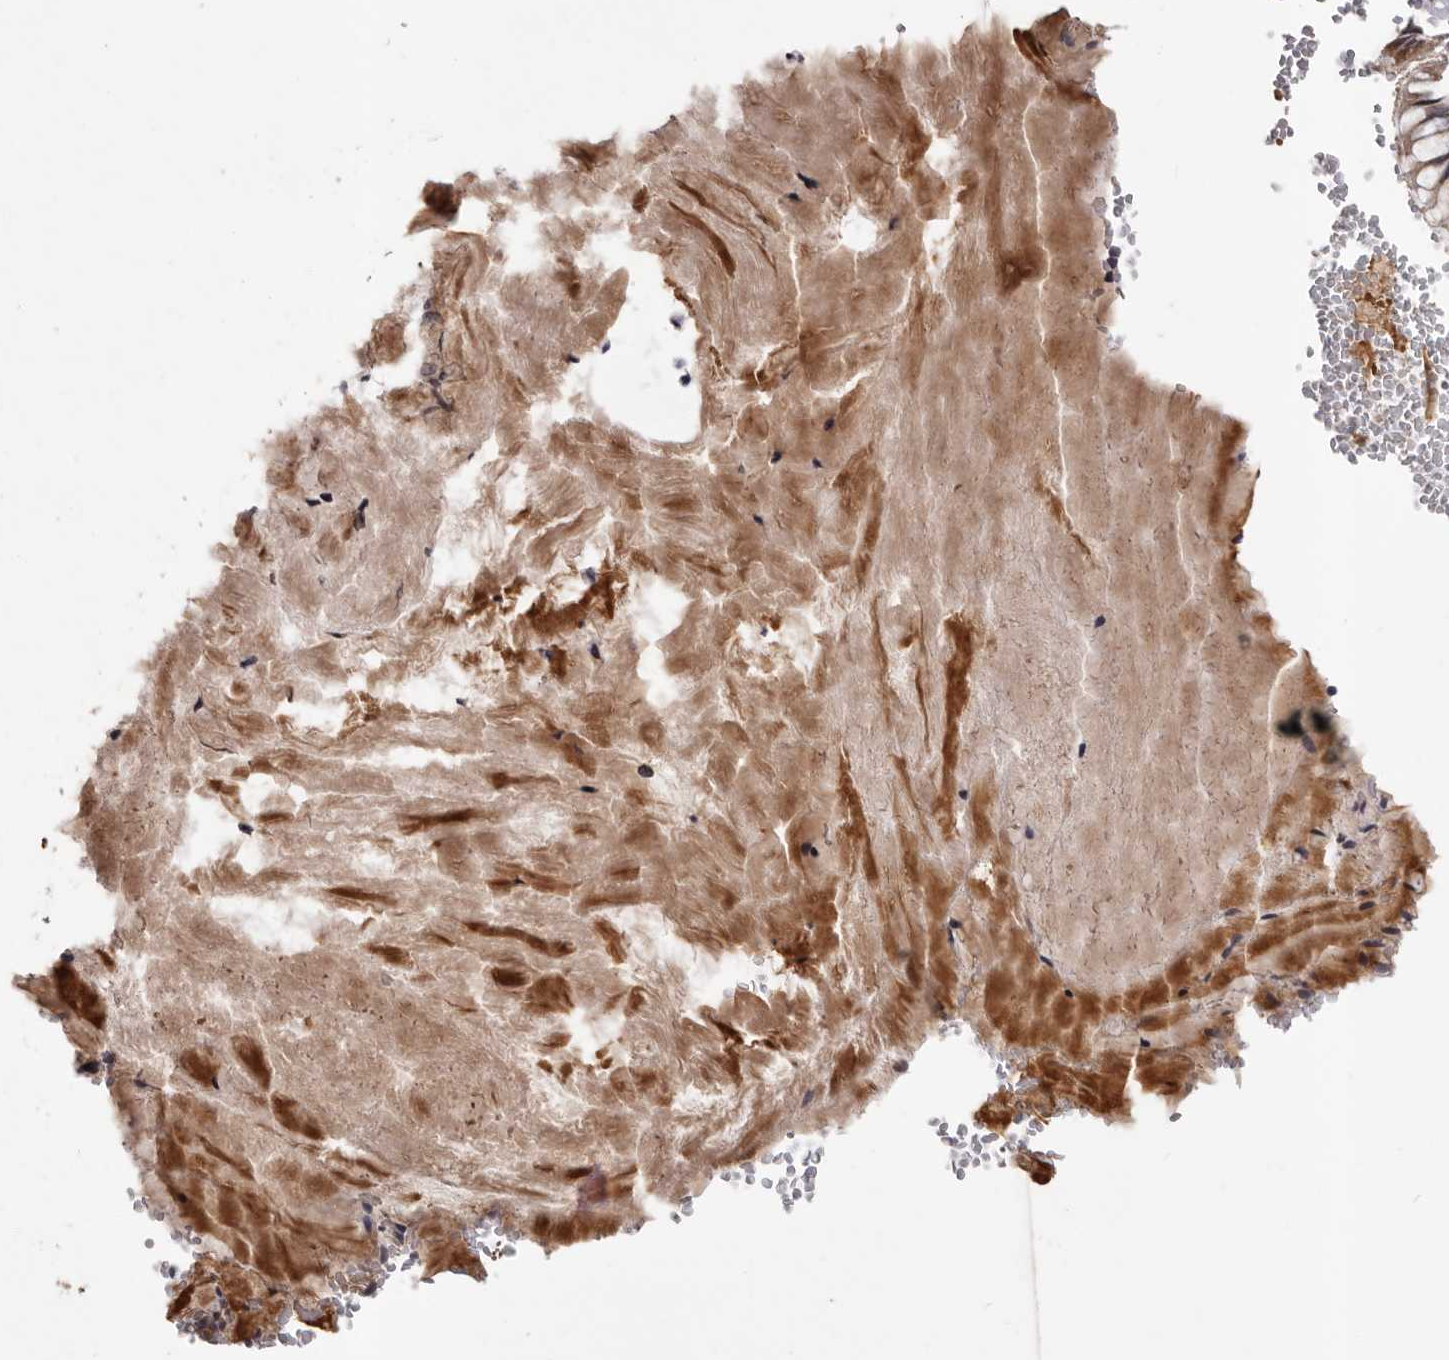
{"staining": {"intensity": "moderate", "quantity": ">75%", "location": "cytoplasmic/membranous"}, "tissue": "bronchus", "cell_type": "Respiratory epithelial cells", "image_type": "normal", "snomed": [{"axis": "morphology", "description": "Normal tissue, NOS"}, {"axis": "topography", "description": "Cartilage tissue"}, {"axis": "topography", "description": "Bronchus"}], "caption": "Bronchus stained with DAB (3,3'-diaminobenzidine) IHC exhibits medium levels of moderate cytoplasmic/membranous staining in about >75% of respiratory epithelial cells.", "gene": "MED8", "patient": {"sex": "female", "age": 73}}